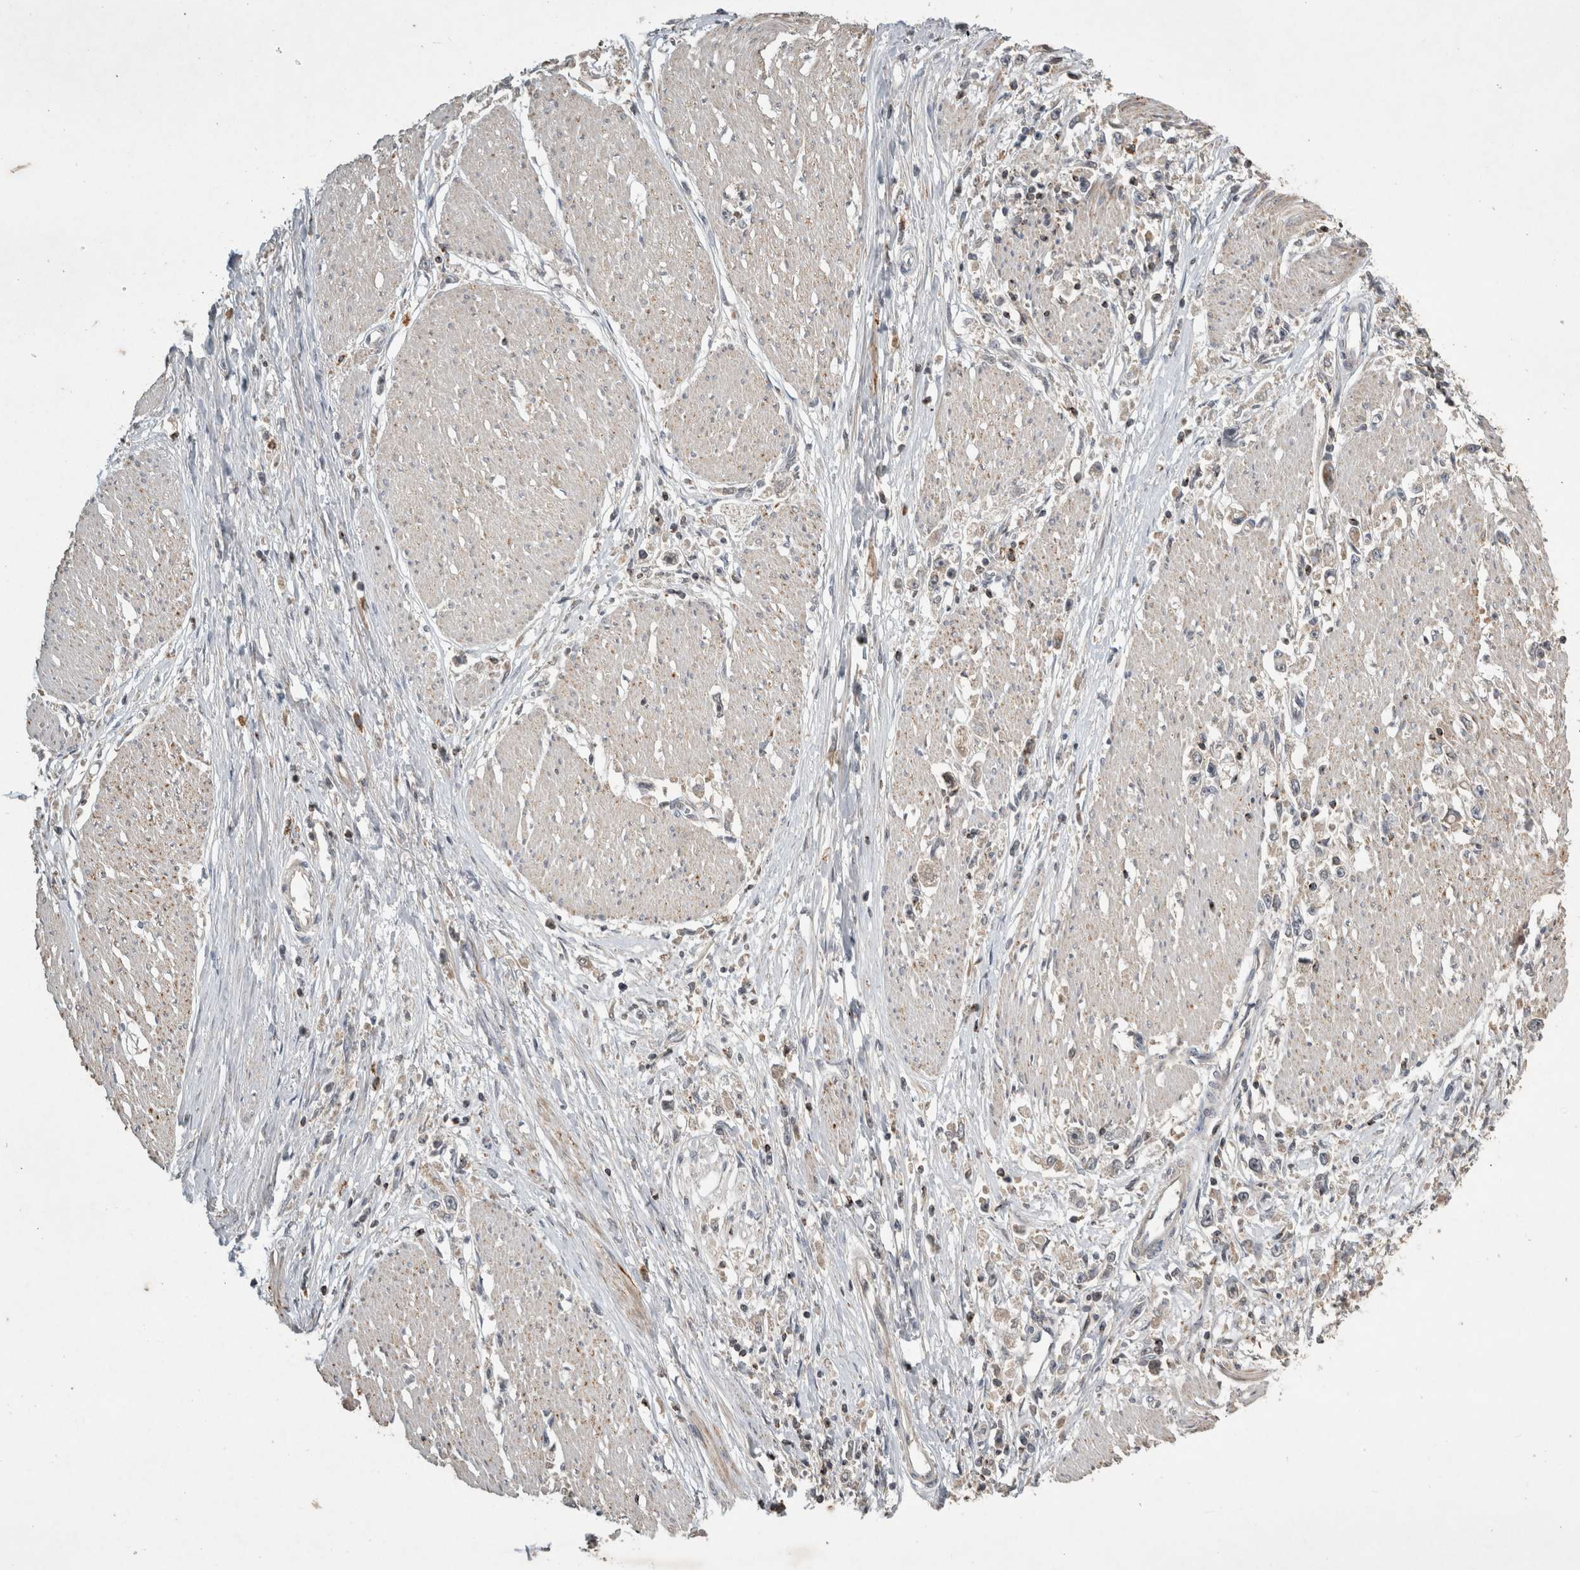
{"staining": {"intensity": "negative", "quantity": "none", "location": "none"}, "tissue": "stomach cancer", "cell_type": "Tumor cells", "image_type": "cancer", "snomed": [{"axis": "morphology", "description": "Adenocarcinoma, NOS"}, {"axis": "topography", "description": "Stomach"}], "caption": "Tumor cells are negative for protein expression in human stomach adenocarcinoma.", "gene": "SERAC1", "patient": {"sex": "female", "age": 59}}